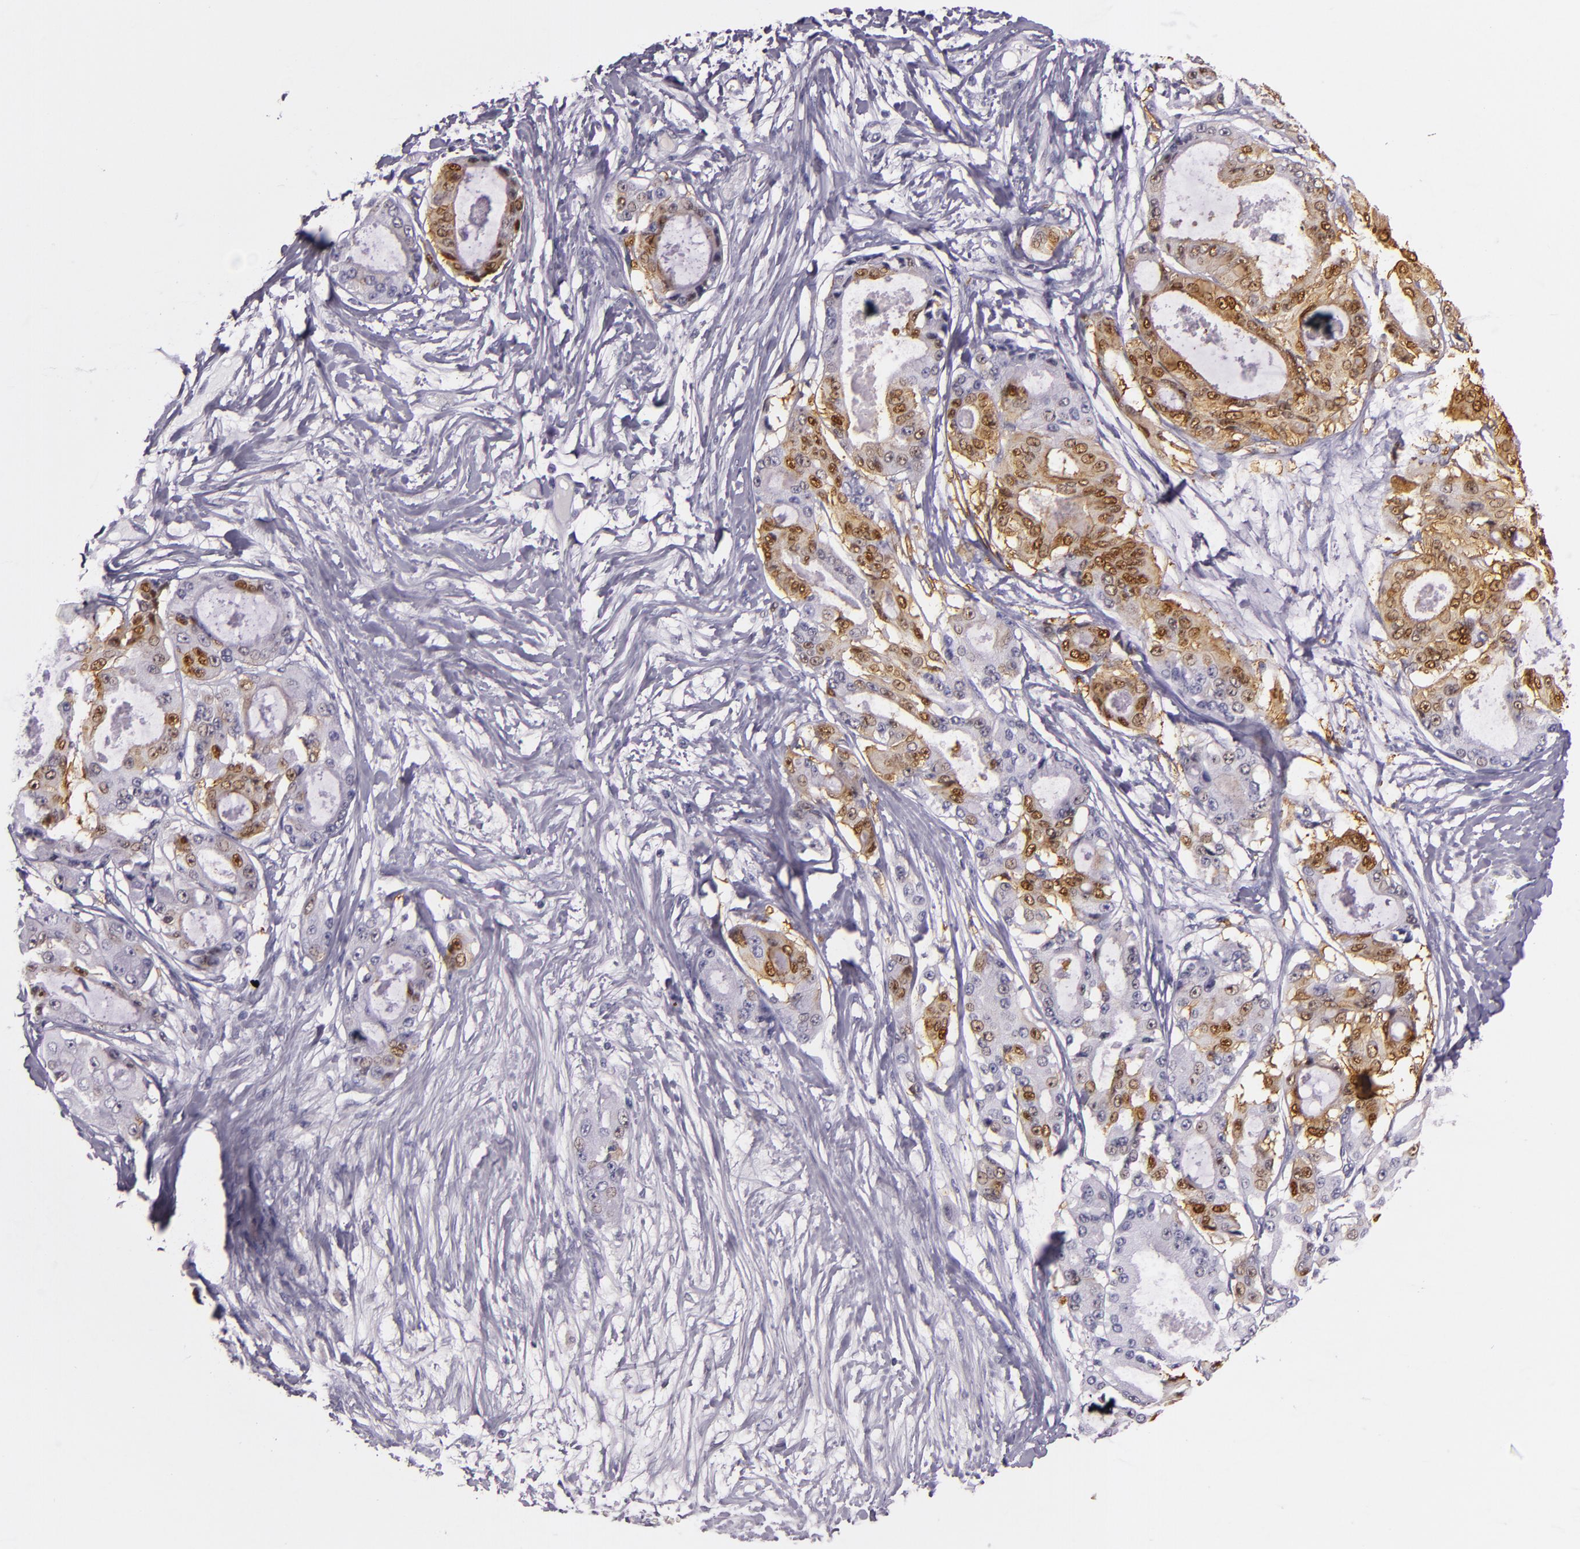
{"staining": {"intensity": "moderate", "quantity": "25%-75%", "location": "nuclear"}, "tissue": "ovarian cancer", "cell_type": "Tumor cells", "image_type": "cancer", "snomed": [{"axis": "morphology", "description": "Carcinoma, endometroid"}, {"axis": "topography", "description": "Ovary"}], "caption": "Immunohistochemistry of ovarian cancer reveals medium levels of moderate nuclear expression in about 25%-75% of tumor cells.", "gene": "MT1A", "patient": {"sex": "female", "age": 61}}